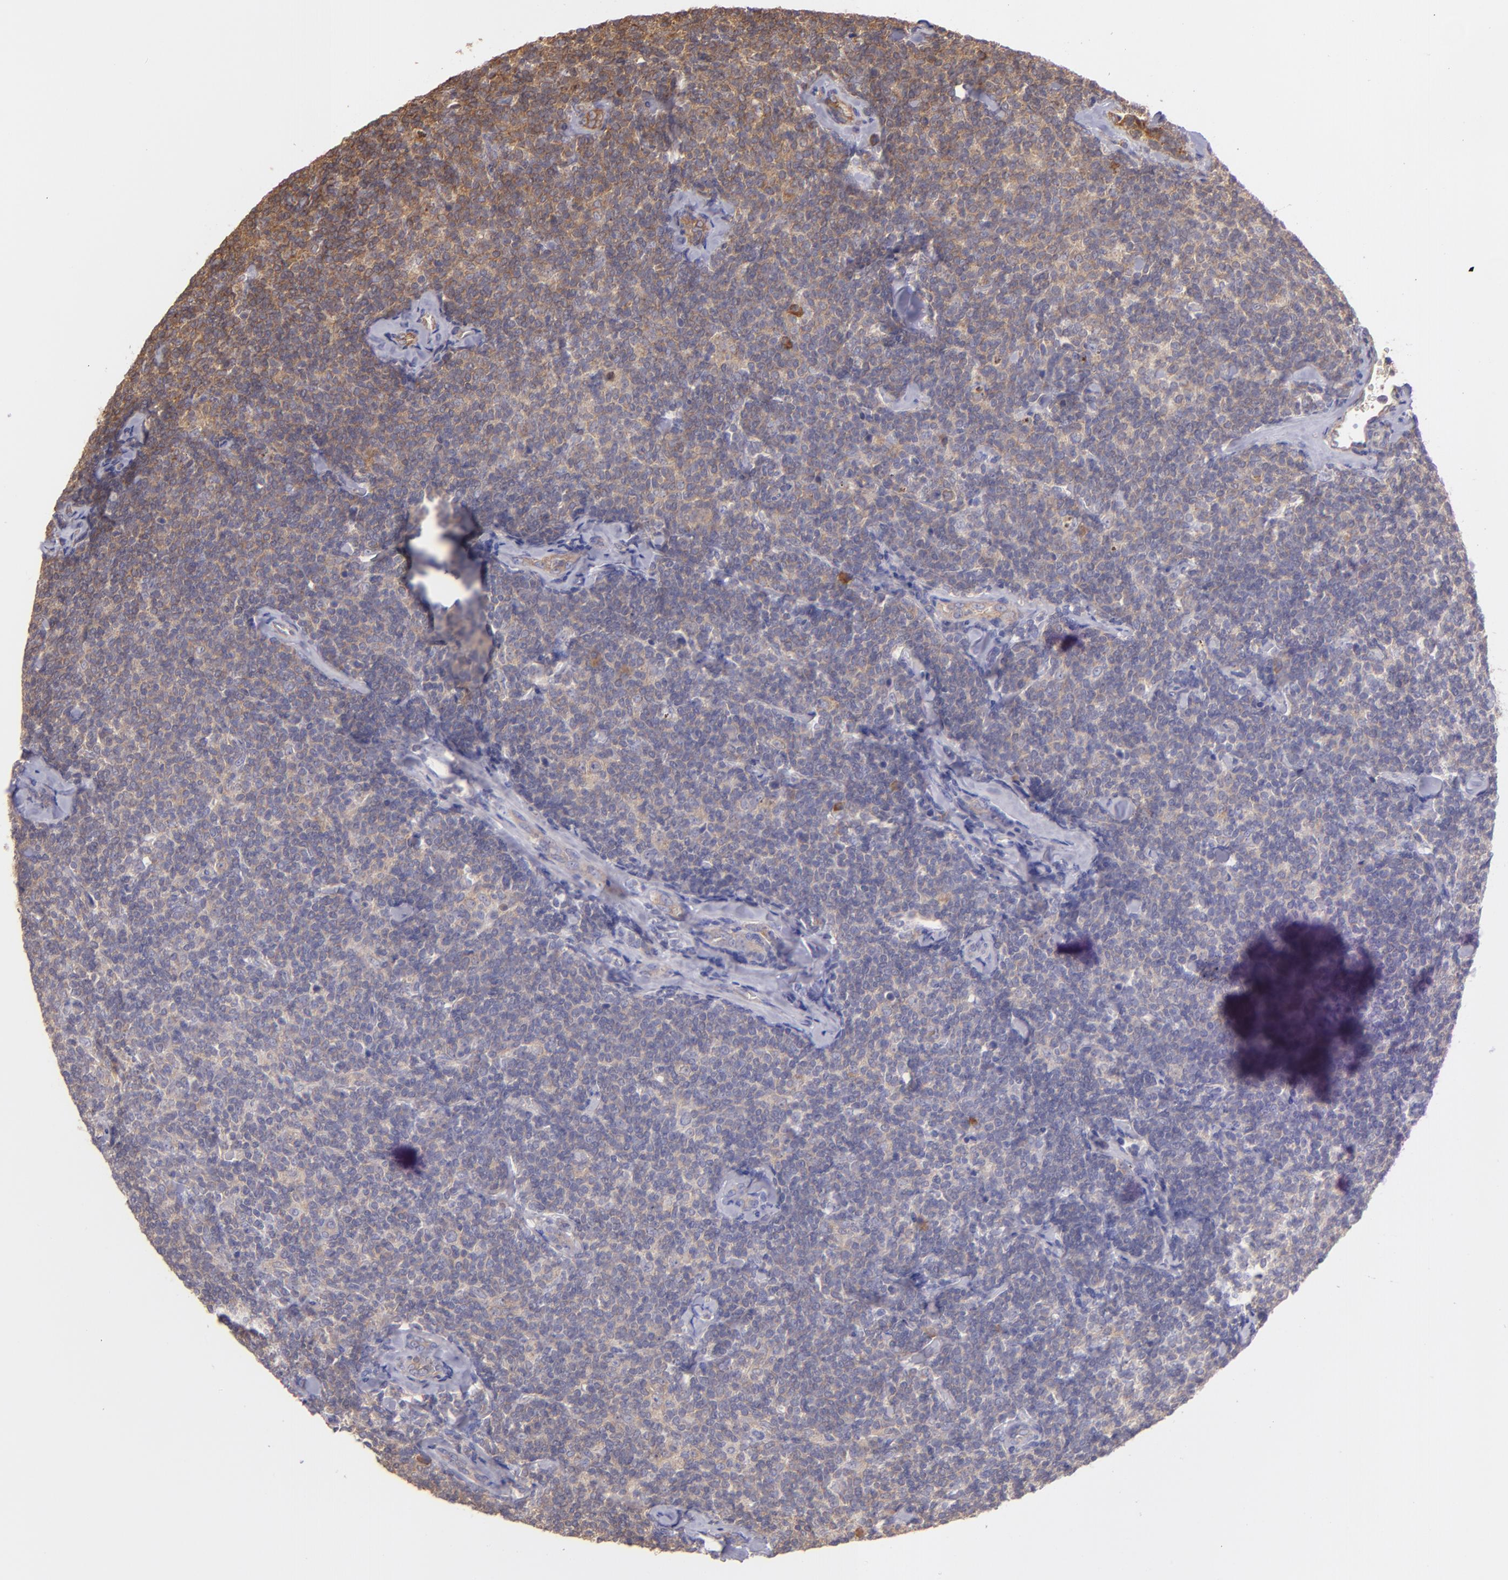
{"staining": {"intensity": "moderate", "quantity": ">75%", "location": "cytoplasmic/membranous"}, "tissue": "lymphoma", "cell_type": "Tumor cells", "image_type": "cancer", "snomed": [{"axis": "morphology", "description": "Malignant lymphoma, non-Hodgkin's type, Low grade"}, {"axis": "topography", "description": "Lymph node"}], "caption": "This is an image of immunohistochemistry staining of lymphoma, which shows moderate positivity in the cytoplasmic/membranous of tumor cells.", "gene": "ECE1", "patient": {"sex": "female", "age": 56}}